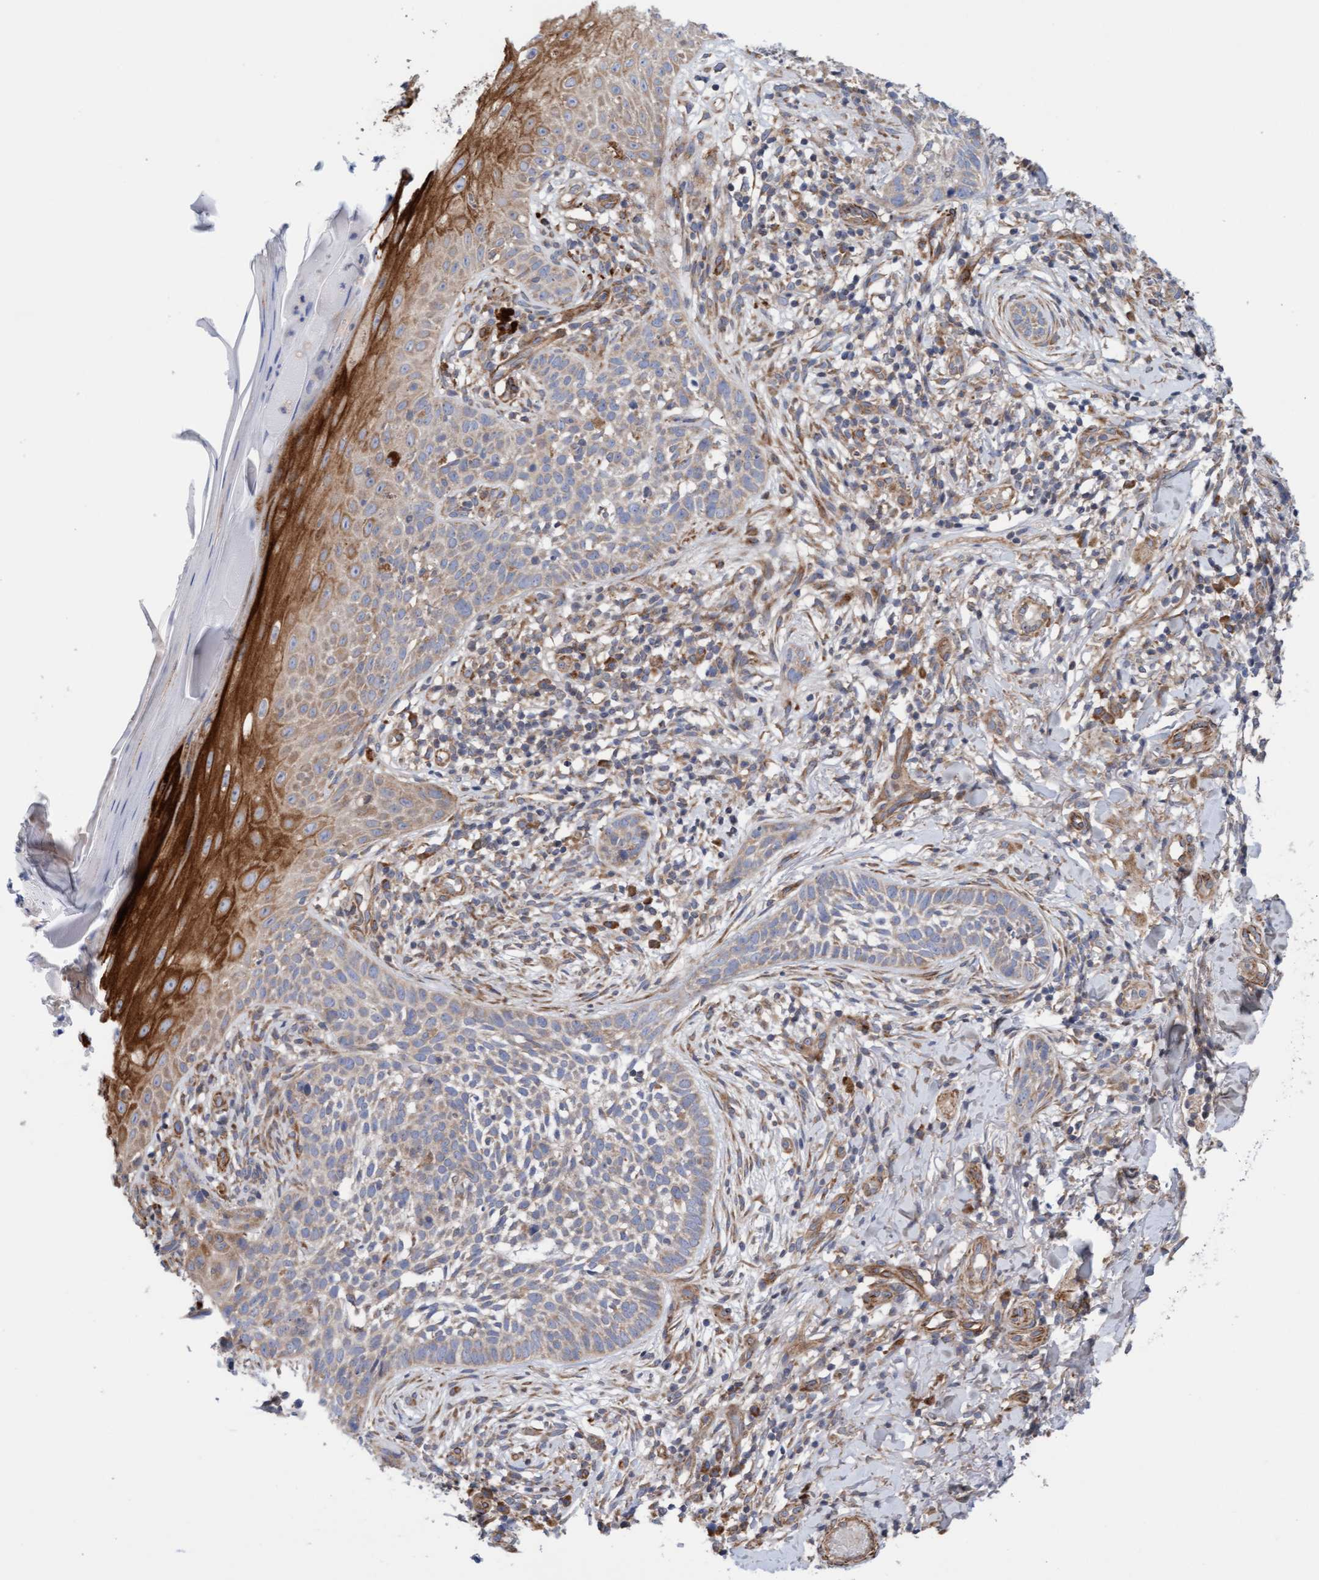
{"staining": {"intensity": "weak", "quantity": "25%-75%", "location": "cytoplasmic/membranous"}, "tissue": "skin cancer", "cell_type": "Tumor cells", "image_type": "cancer", "snomed": [{"axis": "morphology", "description": "Normal tissue, NOS"}, {"axis": "morphology", "description": "Basal cell carcinoma"}, {"axis": "topography", "description": "Skin"}], "caption": "A low amount of weak cytoplasmic/membranous staining is identified in approximately 25%-75% of tumor cells in skin cancer (basal cell carcinoma) tissue.", "gene": "CDK5RAP3", "patient": {"sex": "male", "age": 67}}